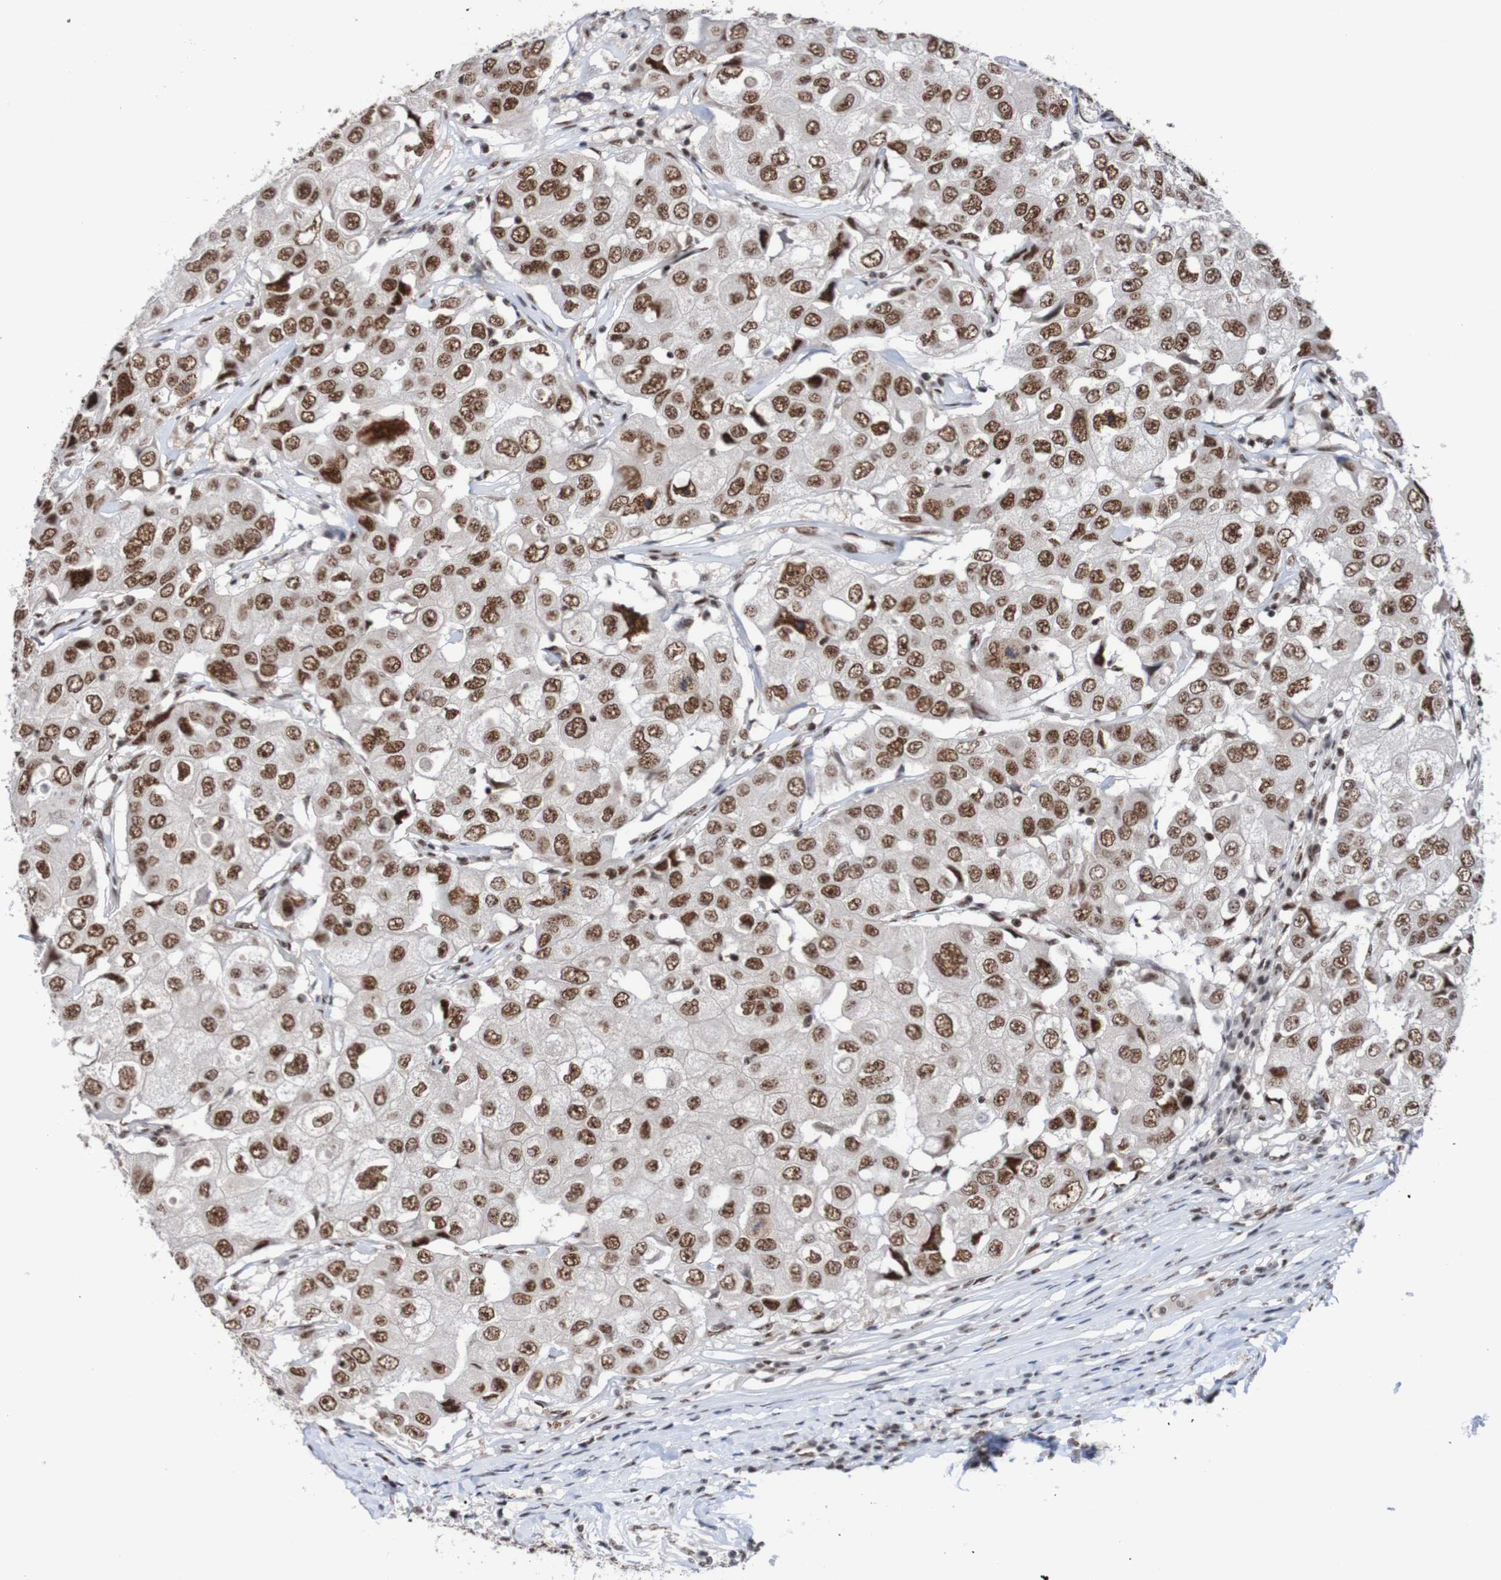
{"staining": {"intensity": "strong", "quantity": ">75%", "location": "nuclear"}, "tissue": "breast cancer", "cell_type": "Tumor cells", "image_type": "cancer", "snomed": [{"axis": "morphology", "description": "Duct carcinoma"}, {"axis": "topography", "description": "Breast"}], "caption": "Protein staining demonstrates strong nuclear positivity in approximately >75% of tumor cells in infiltrating ductal carcinoma (breast). The protein of interest is stained brown, and the nuclei are stained in blue (DAB (3,3'-diaminobenzidine) IHC with brightfield microscopy, high magnification).", "gene": "CDC5L", "patient": {"sex": "female", "age": 27}}